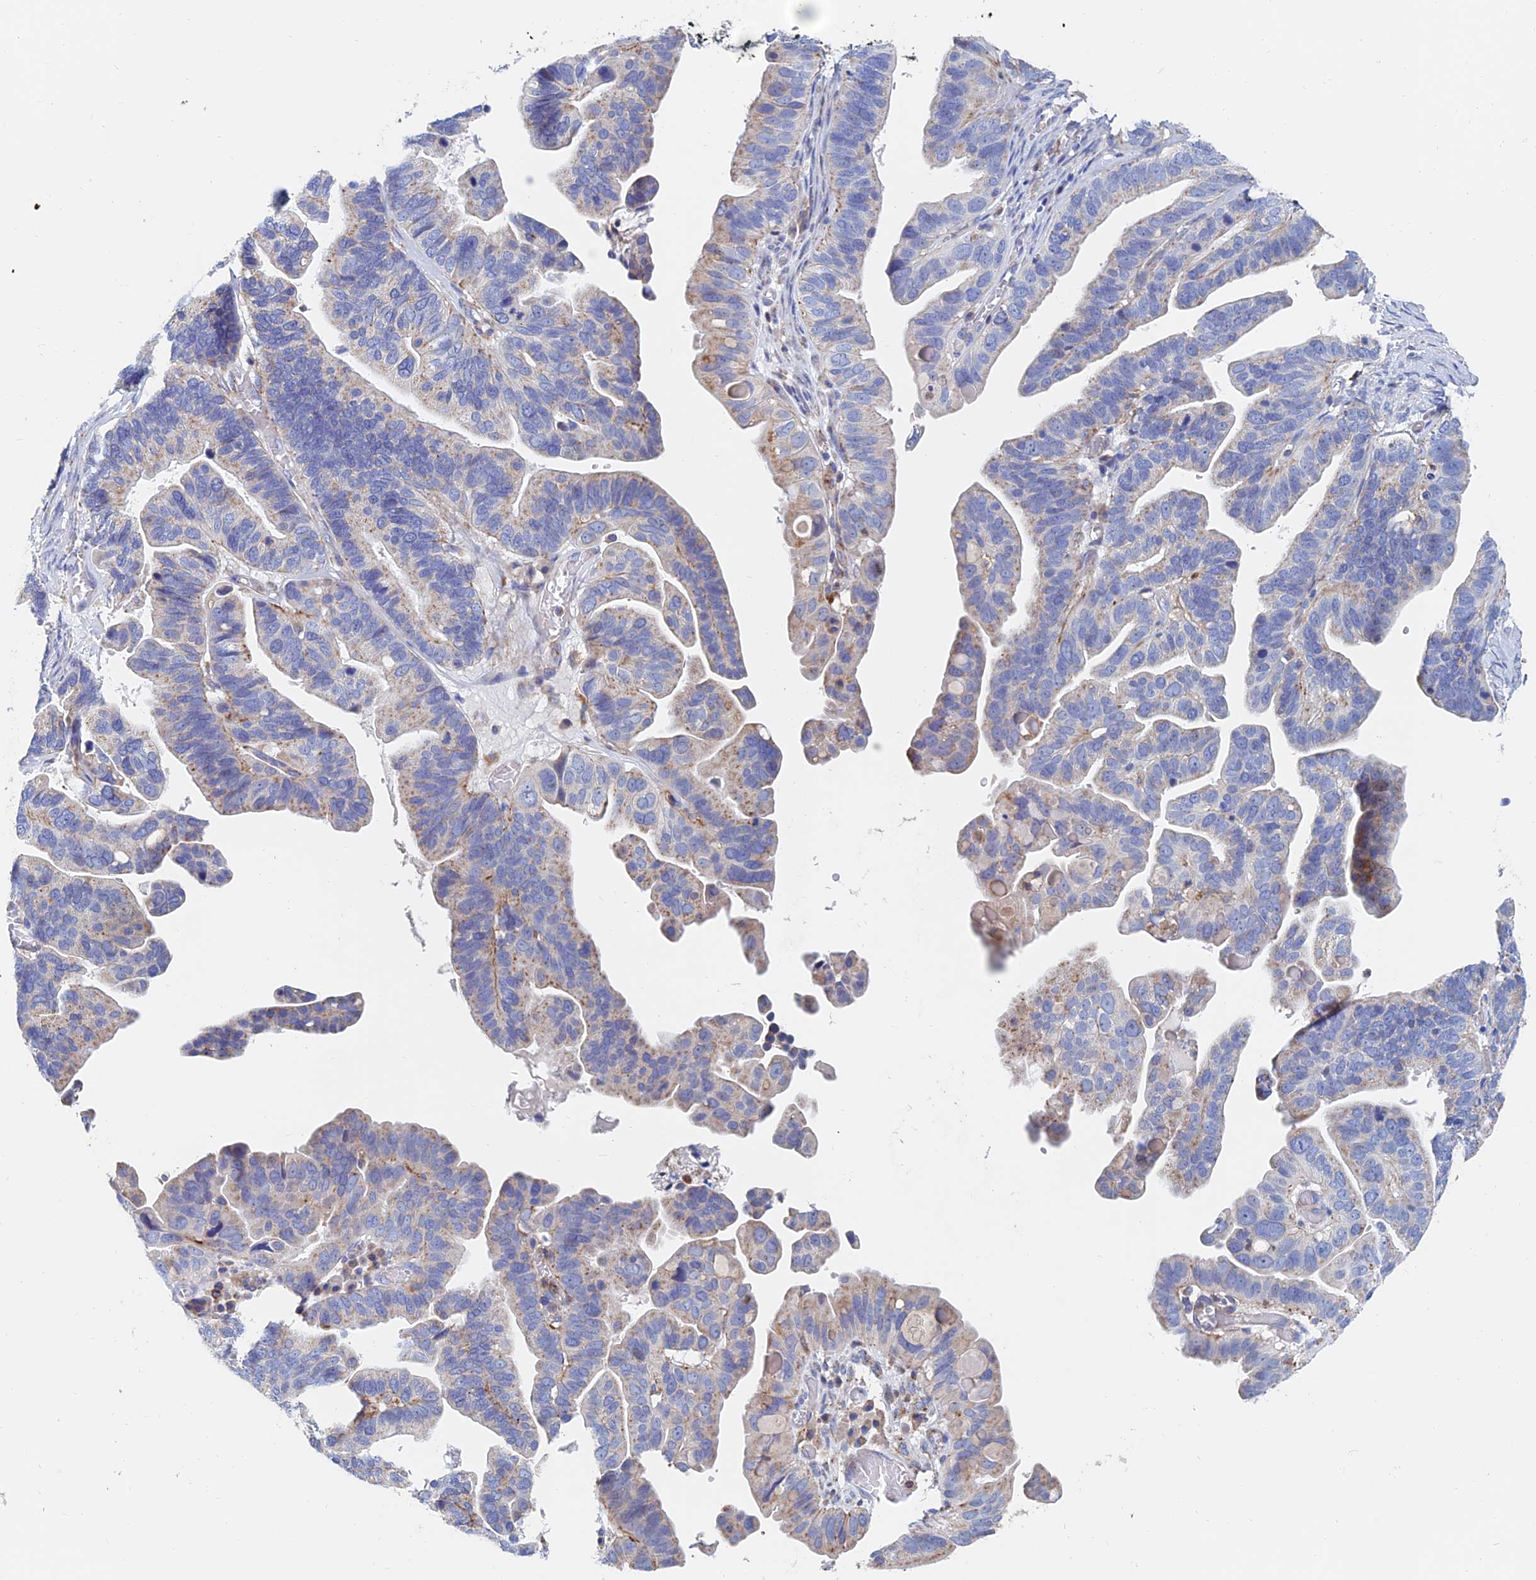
{"staining": {"intensity": "moderate", "quantity": ">75%", "location": "cytoplasmic/membranous"}, "tissue": "ovarian cancer", "cell_type": "Tumor cells", "image_type": "cancer", "snomed": [{"axis": "morphology", "description": "Cystadenocarcinoma, serous, NOS"}, {"axis": "topography", "description": "Ovary"}], "caption": "This photomicrograph shows ovarian cancer (serous cystadenocarcinoma) stained with IHC to label a protein in brown. The cytoplasmic/membranous of tumor cells show moderate positivity for the protein. Nuclei are counter-stained blue.", "gene": "SPNS1", "patient": {"sex": "female", "age": 56}}